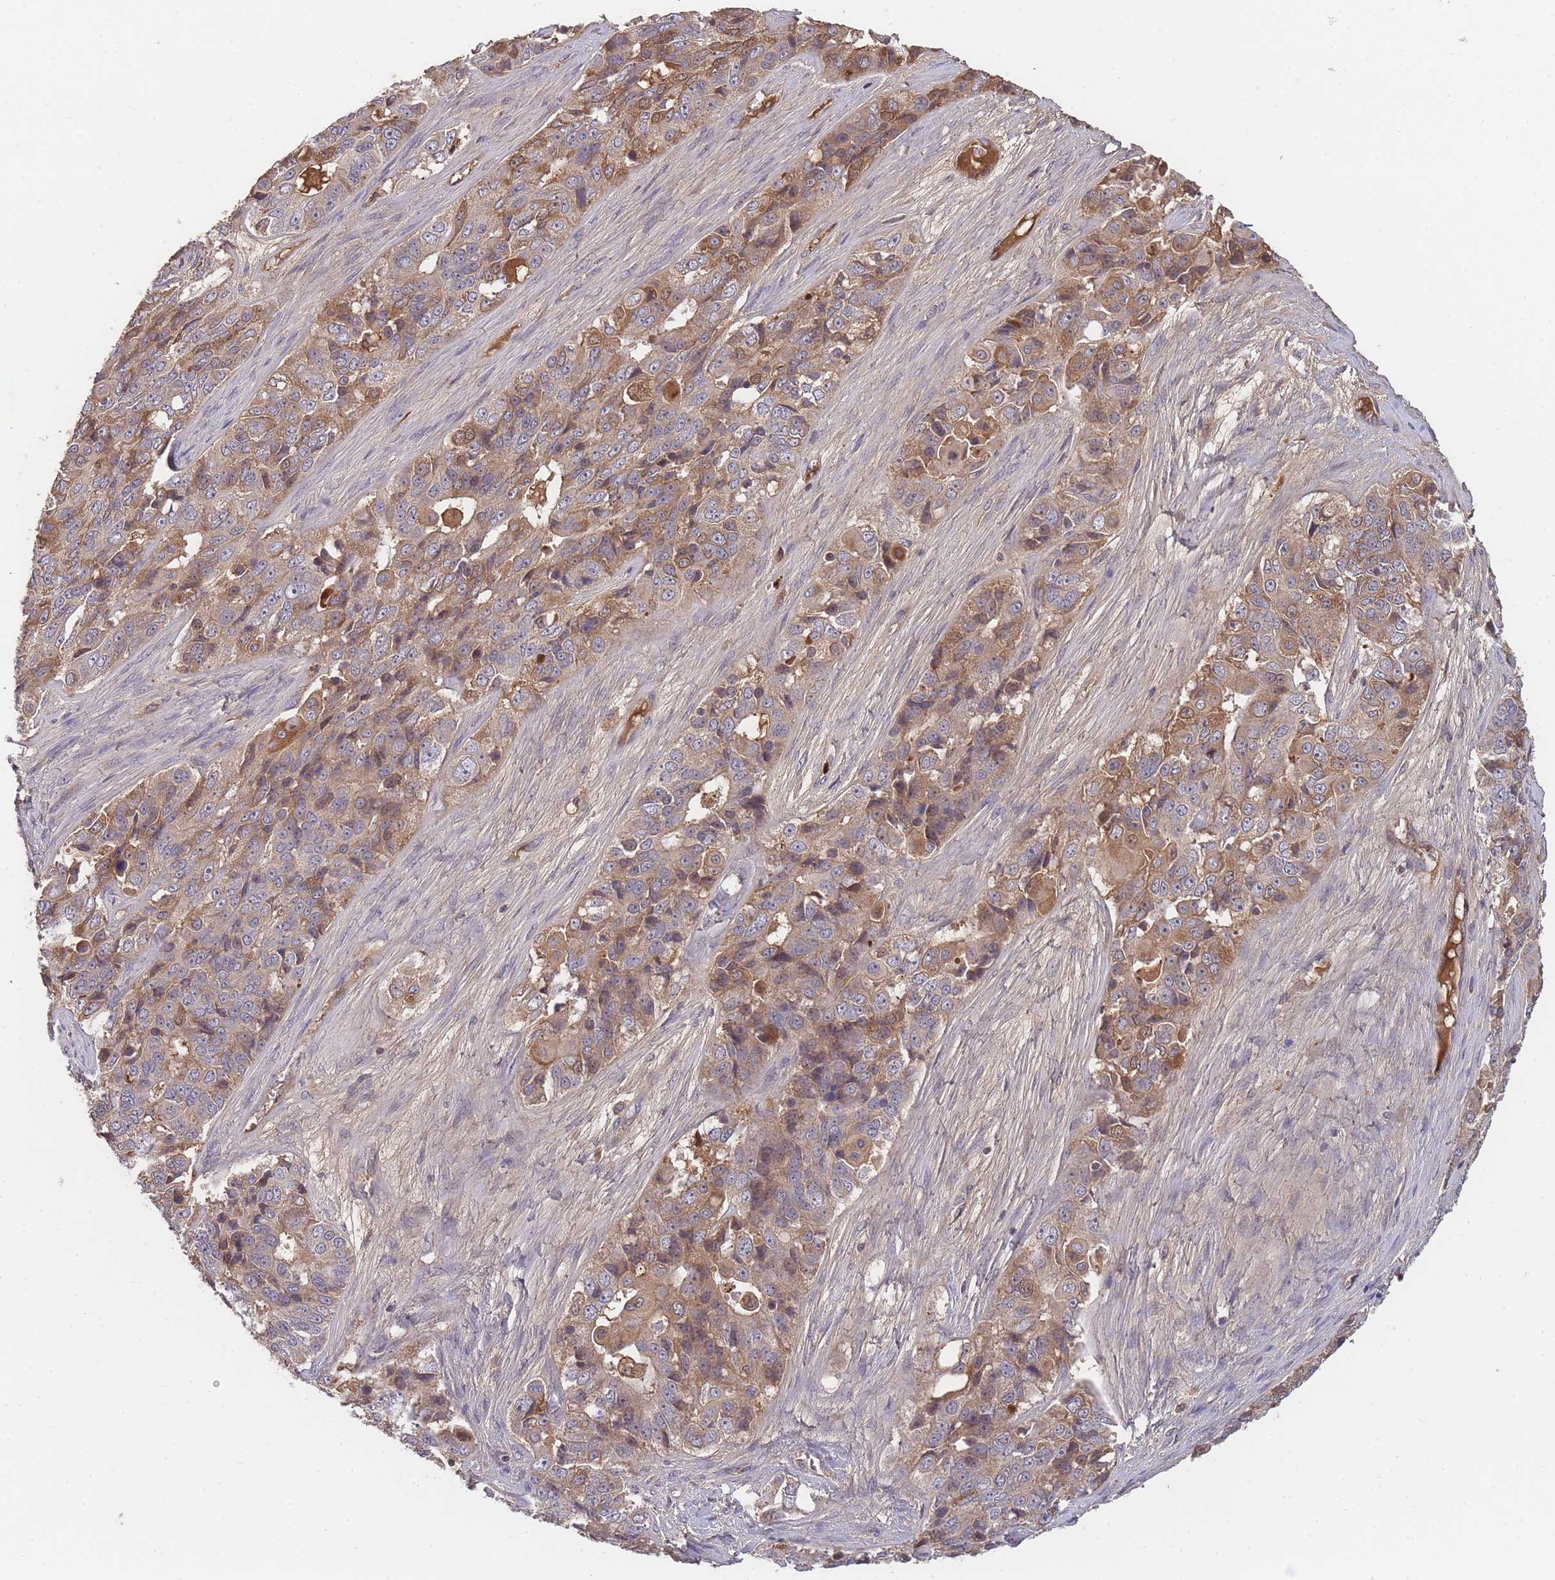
{"staining": {"intensity": "moderate", "quantity": "25%-75%", "location": "cytoplasmic/membranous"}, "tissue": "ovarian cancer", "cell_type": "Tumor cells", "image_type": "cancer", "snomed": [{"axis": "morphology", "description": "Carcinoma, endometroid"}, {"axis": "topography", "description": "Ovary"}], "caption": "Immunohistochemistry (IHC) of human ovarian endometroid carcinoma shows medium levels of moderate cytoplasmic/membranous staining in about 25%-75% of tumor cells. (DAB (3,3'-diaminobenzidine) = brown stain, brightfield microscopy at high magnification).", "gene": "RALGDS", "patient": {"sex": "female", "age": 51}}